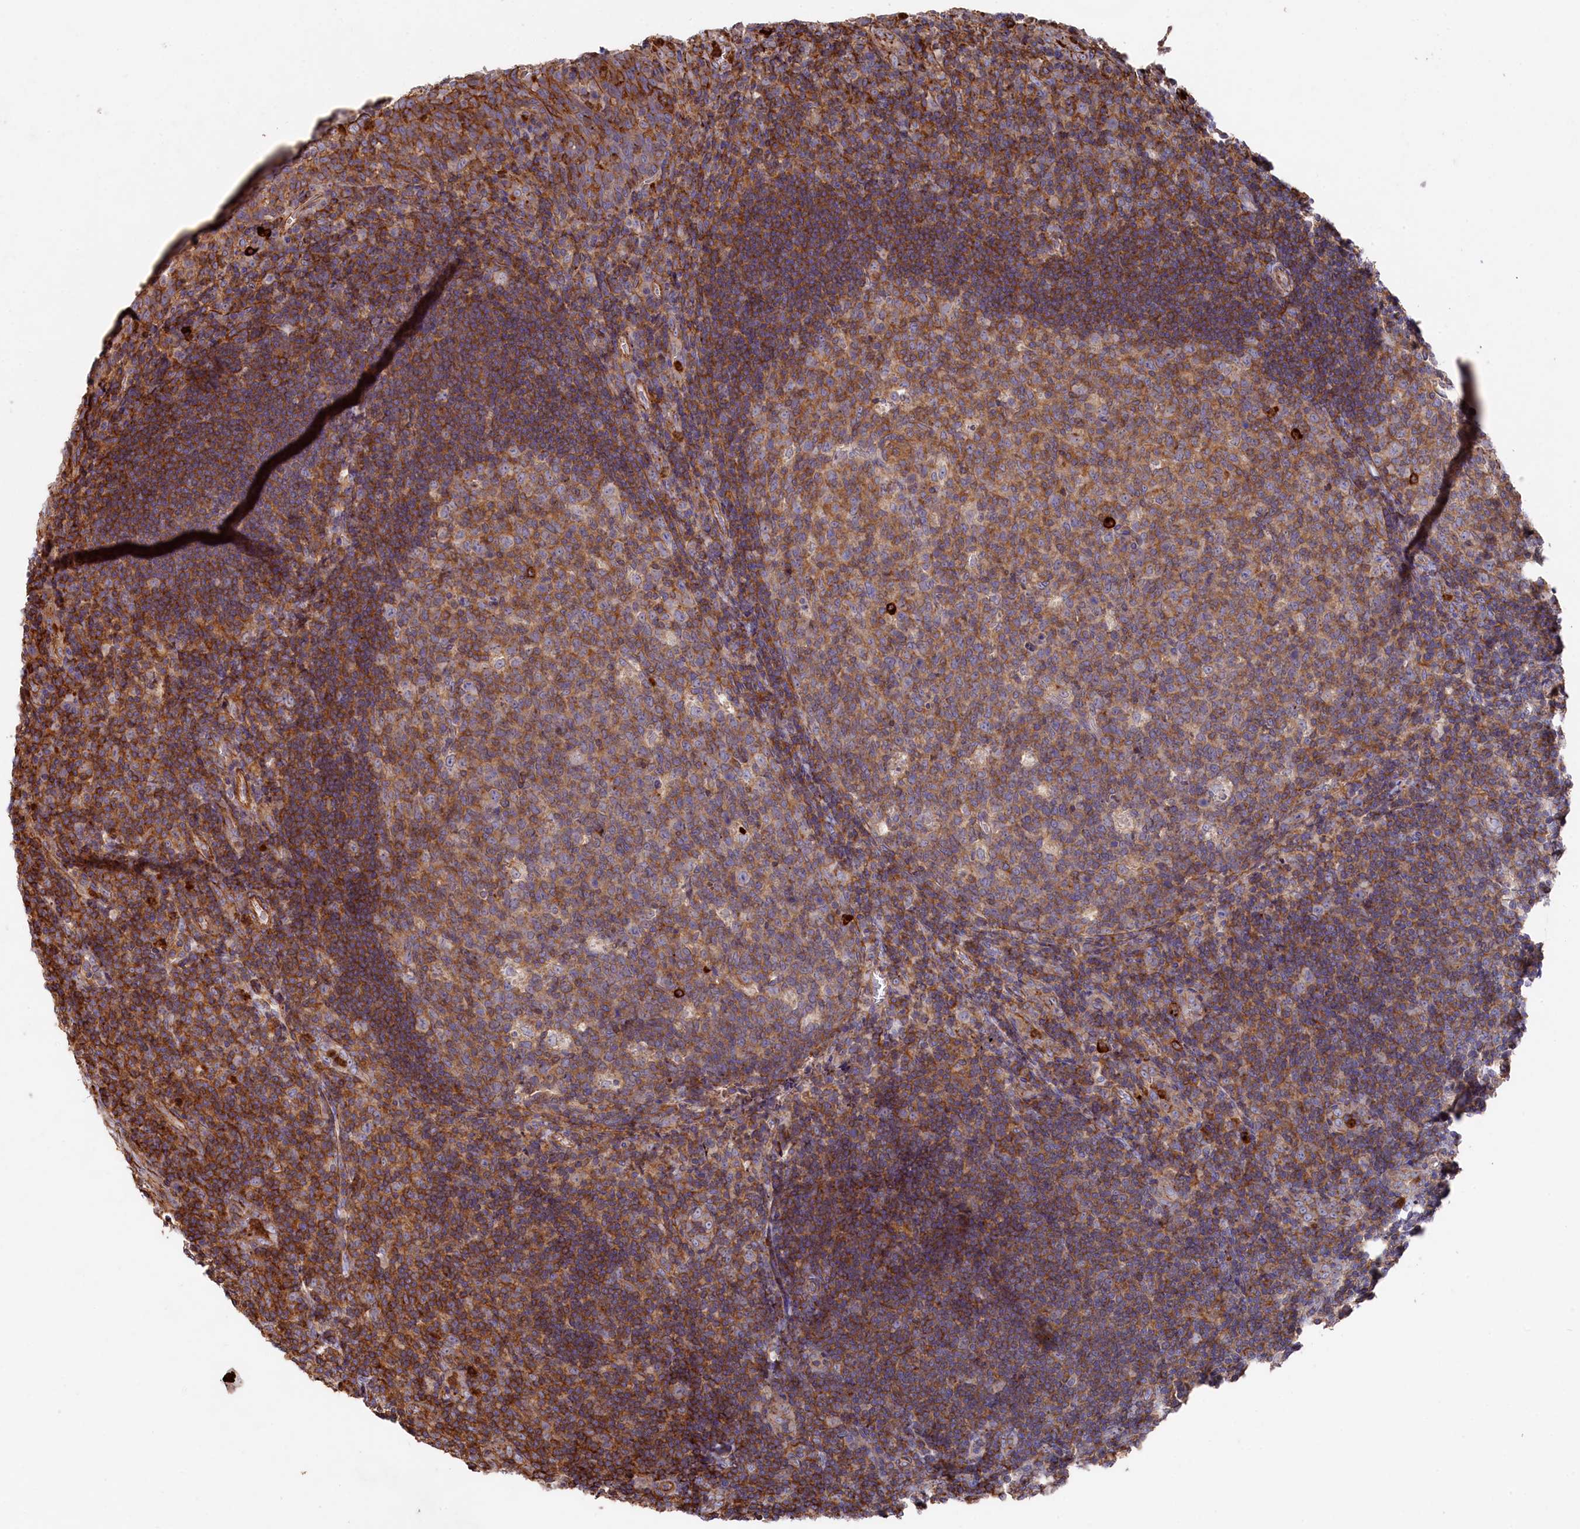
{"staining": {"intensity": "negative", "quantity": "none", "location": "none"}, "tissue": "tonsil", "cell_type": "Germinal center cells", "image_type": "normal", "snomed": [{"axis": "morphology", "description": "Normal tissue, NOS"}, {"axis": "topography", "description": "Tonsil"}], "caption": "This is a micrograph of IHC staining of benign tonsil, which shows no expression in germinal center cells.", "gene": "RAPSN", "patient": {"sex": "male", "age": 17}}